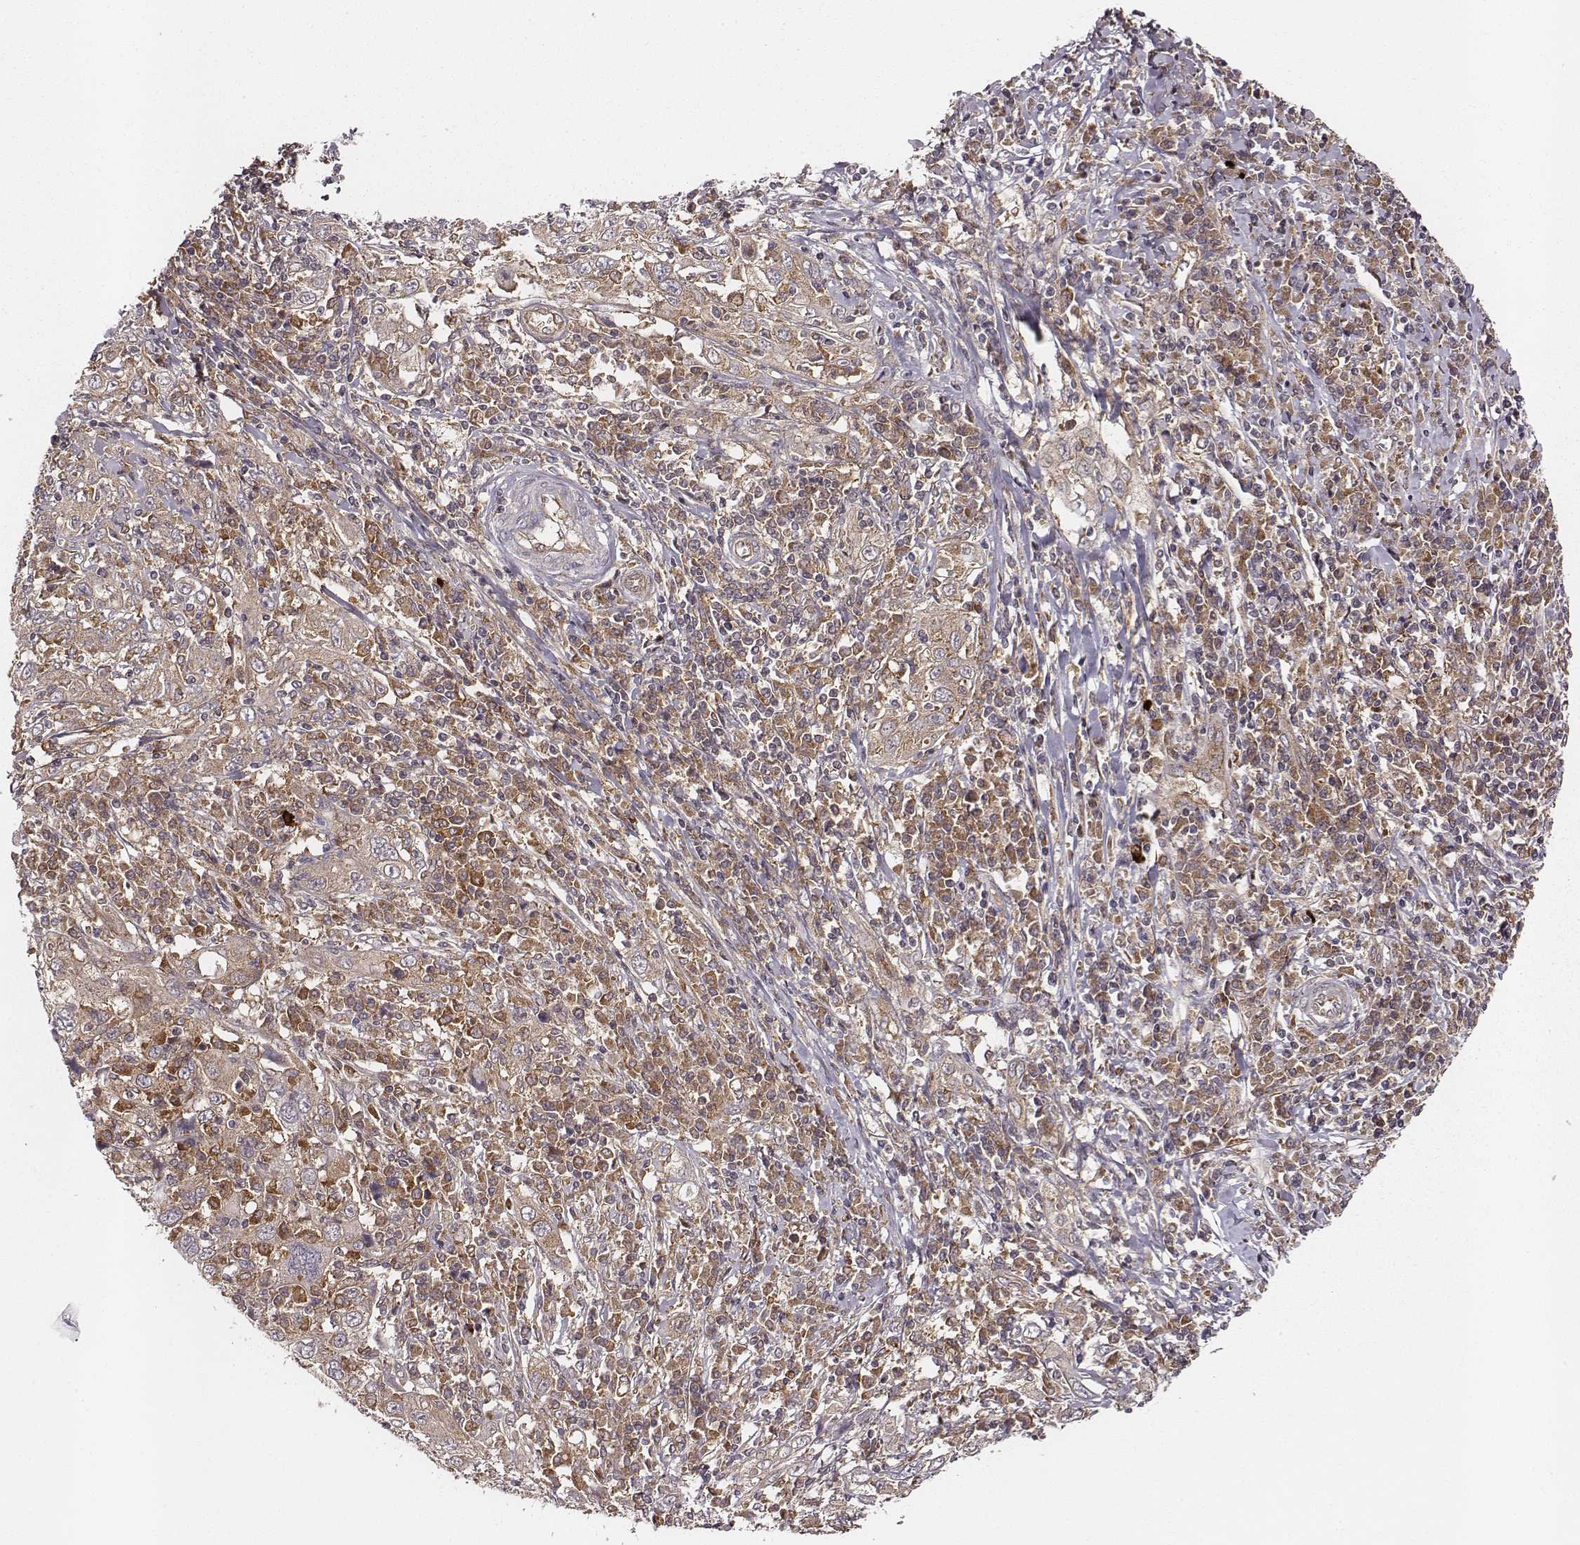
{"staining": {"intensity": "moderate", "quantity": ">75%", "location": "cytoplasmic/membranous"}, "tissue": "cervical cancer", "cell_type": "Tumor cells", "image_type": "cancer", "snomed": [{"axis": "morphology", "description": "Squamous cell carcinoma, NOS"}, {"axis": "topography", "description": "Cervix"}], "caption": "An IHC histopathology image of neoplastic tissue is shown. Protein staining in brown highlights moderate cytoplasmic/membranous positivity in cervical cancer (squamous cell carcinoma) within tumor cells.", "gene": "VPS26A", "patient": {"sex": "female", "age": 46}}